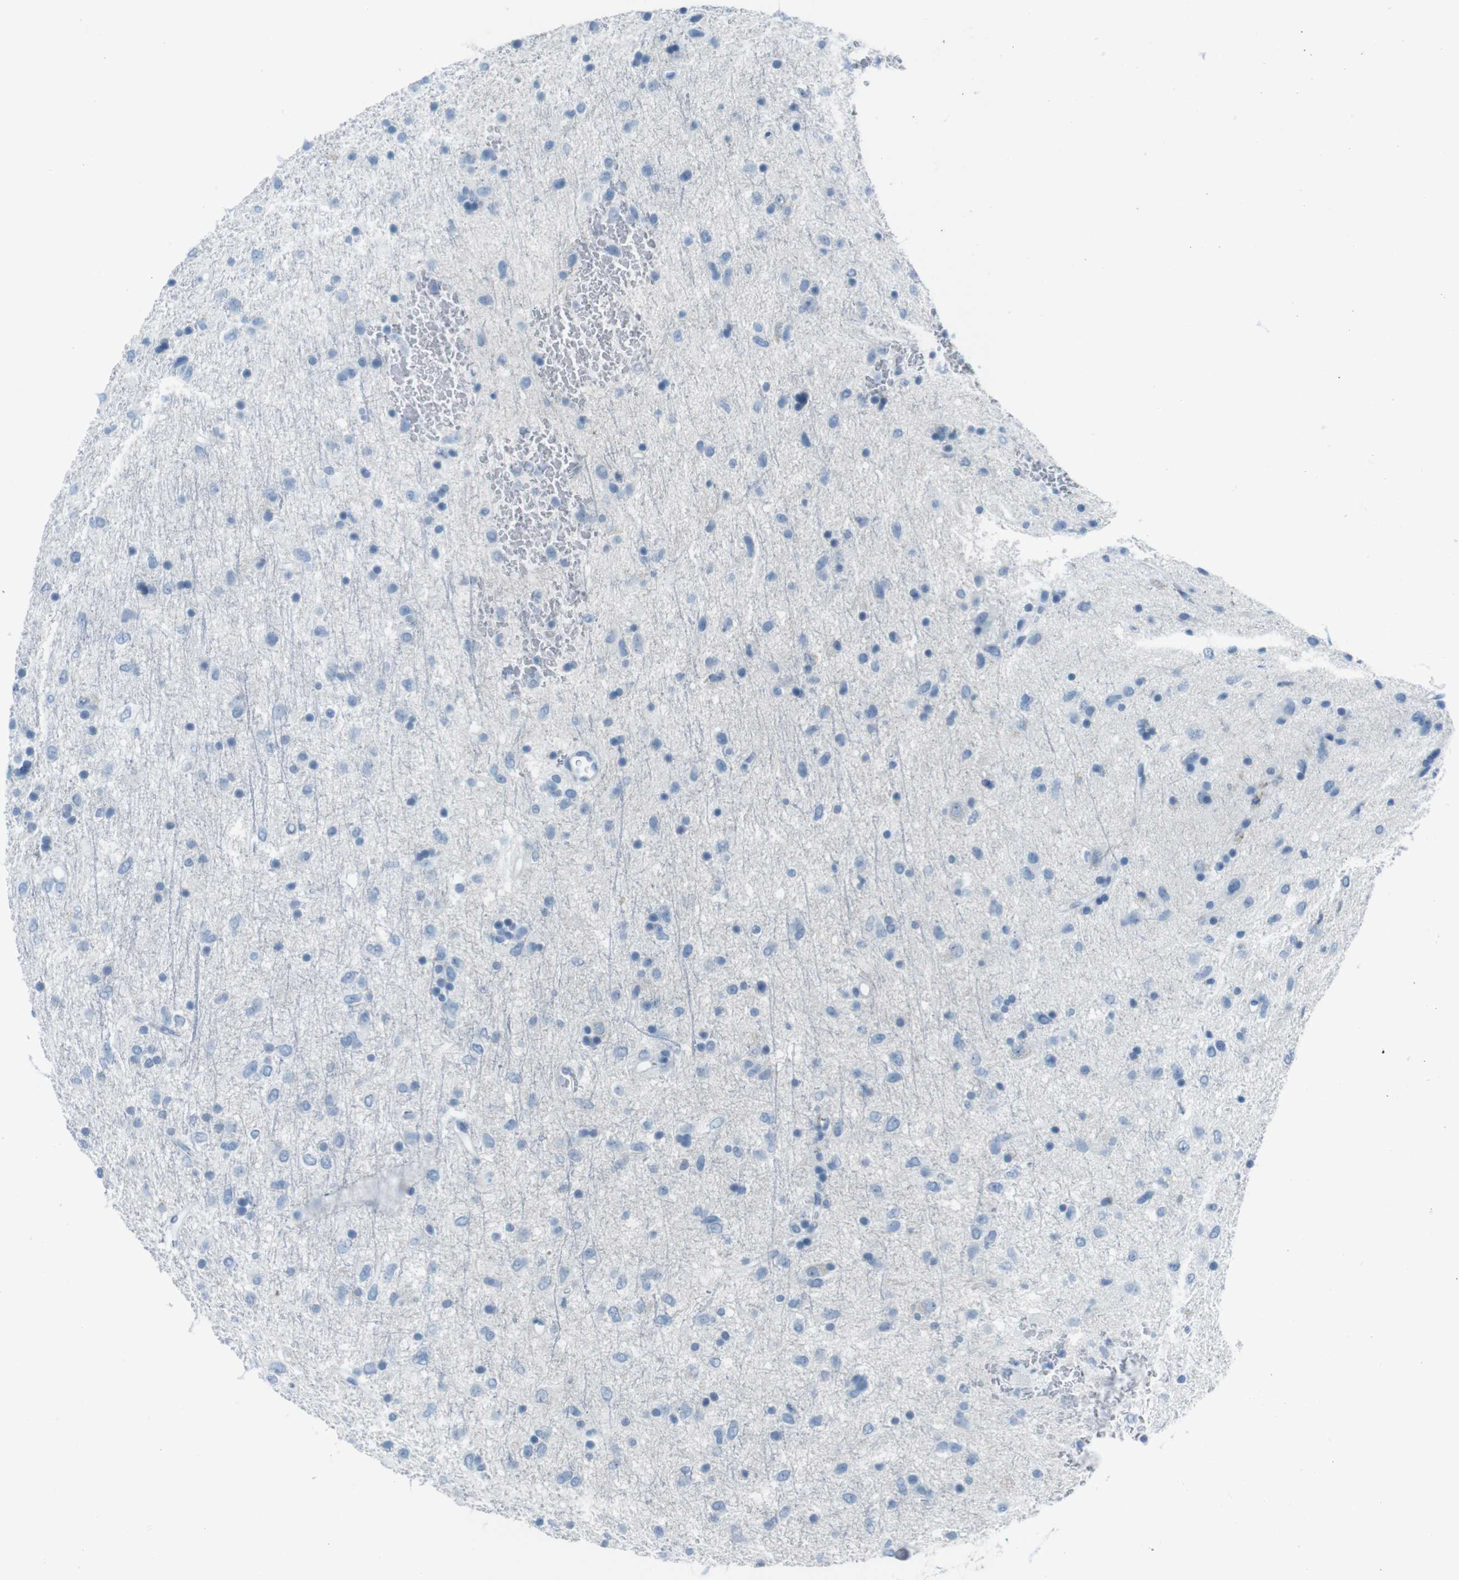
{"staining": {"intensity": "negative", "quantity": "none", "location": "none"}, "tissue": "glioma", "cell_type": "Tumor cells", "image_type": "cancer", "snomed": [{"axis": "morphology", "description": "Glioma, malignant, Low grade"}, {"axis": "topography", "description": "Brain"}], "caption": "Glioma stained for a protein using immunohistochemistry (IHC) displays no positivity tumor cells.", "gene": "TMEM207", "patient": {"sex": "male", "age": 77}}